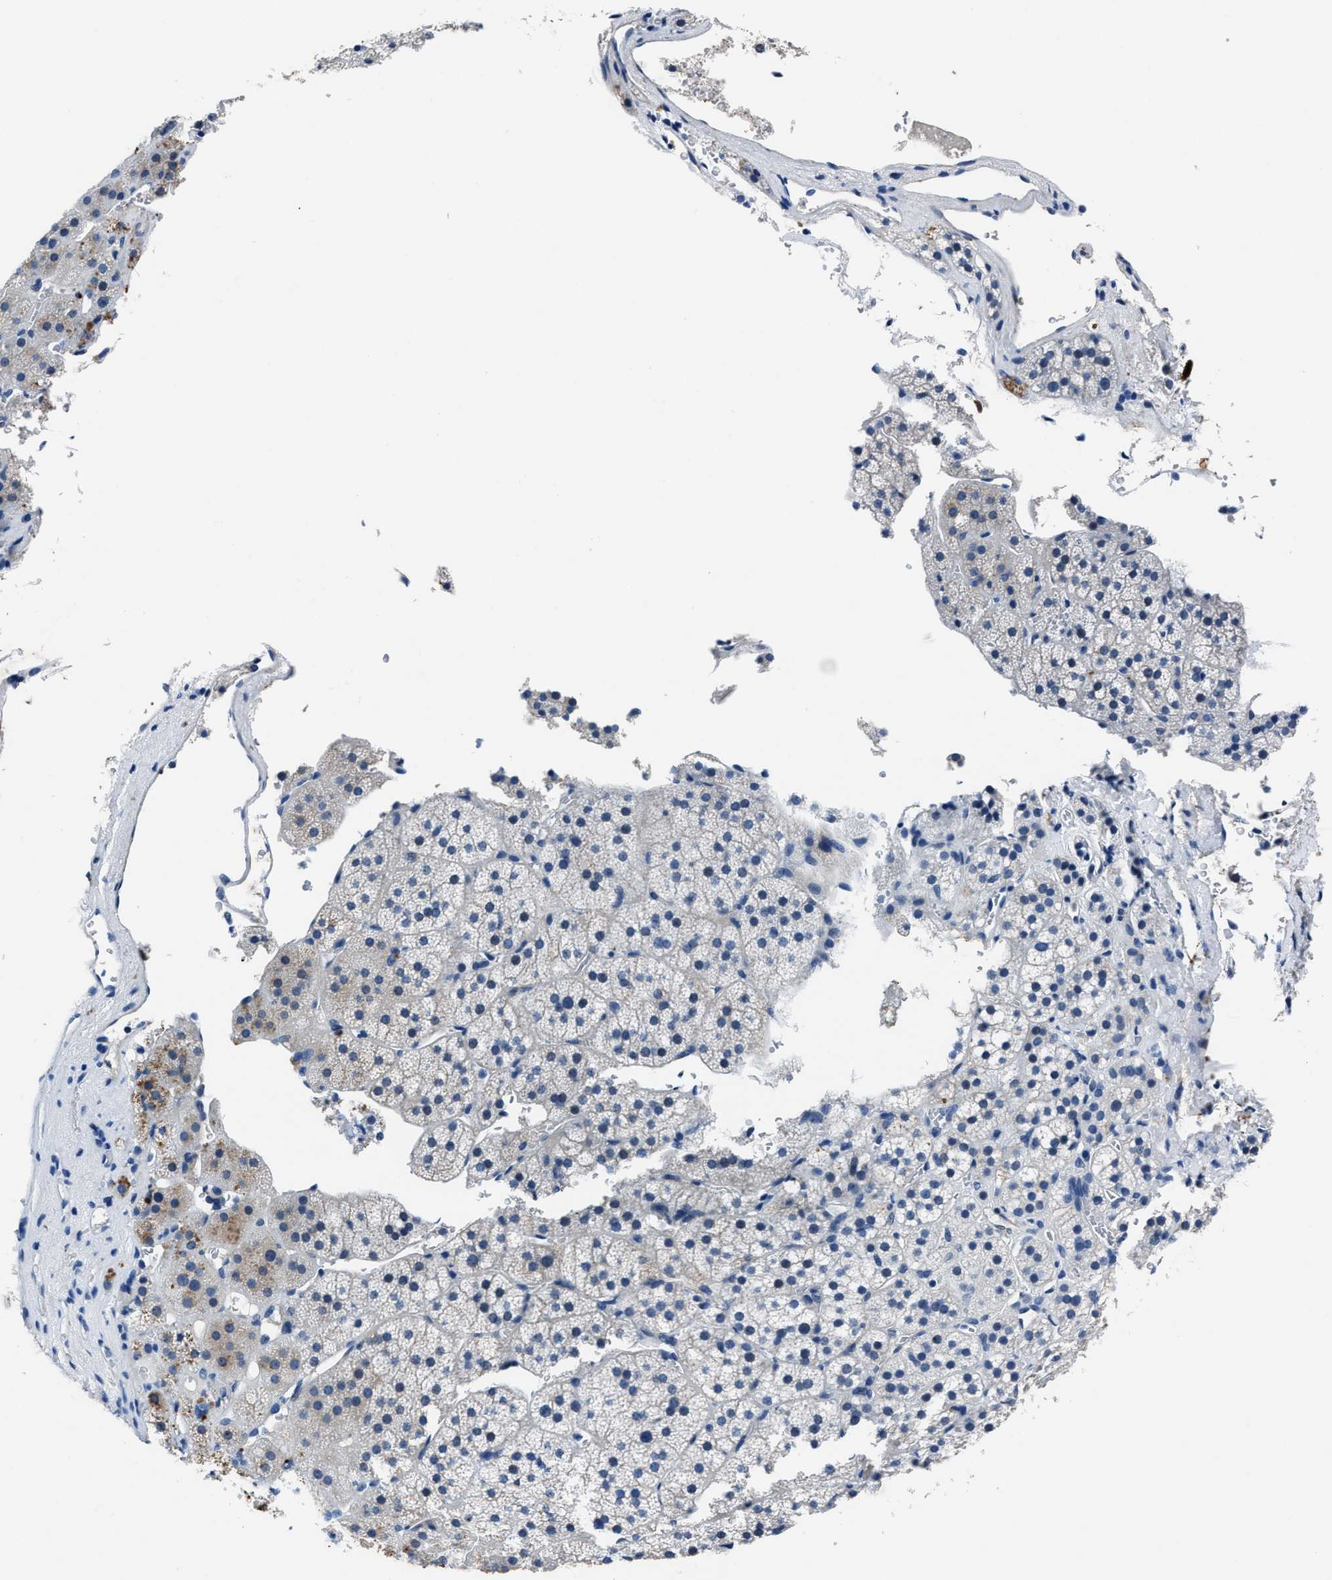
{"staining": {"intensity": "moderate", "quantity": "<25%", "location": "cytoplasmic/membranous"}, "tissue": "adrenal gland", "cell_type": "Glandular cells", "image_type": "normal", "snomed": [{"axis": "morphology", "description": "Normal tissue, NOS"}, {"axis": "topography", "description": "Adrenal gland"}], "caption": "Protein expression analysis of normal human adrenal gland reveals moderate cytoplasmic/membranous staining in approximately <25% of glandular cells.", "gene": "NACAD", "patient": {"sex": "female", "age": 44}}